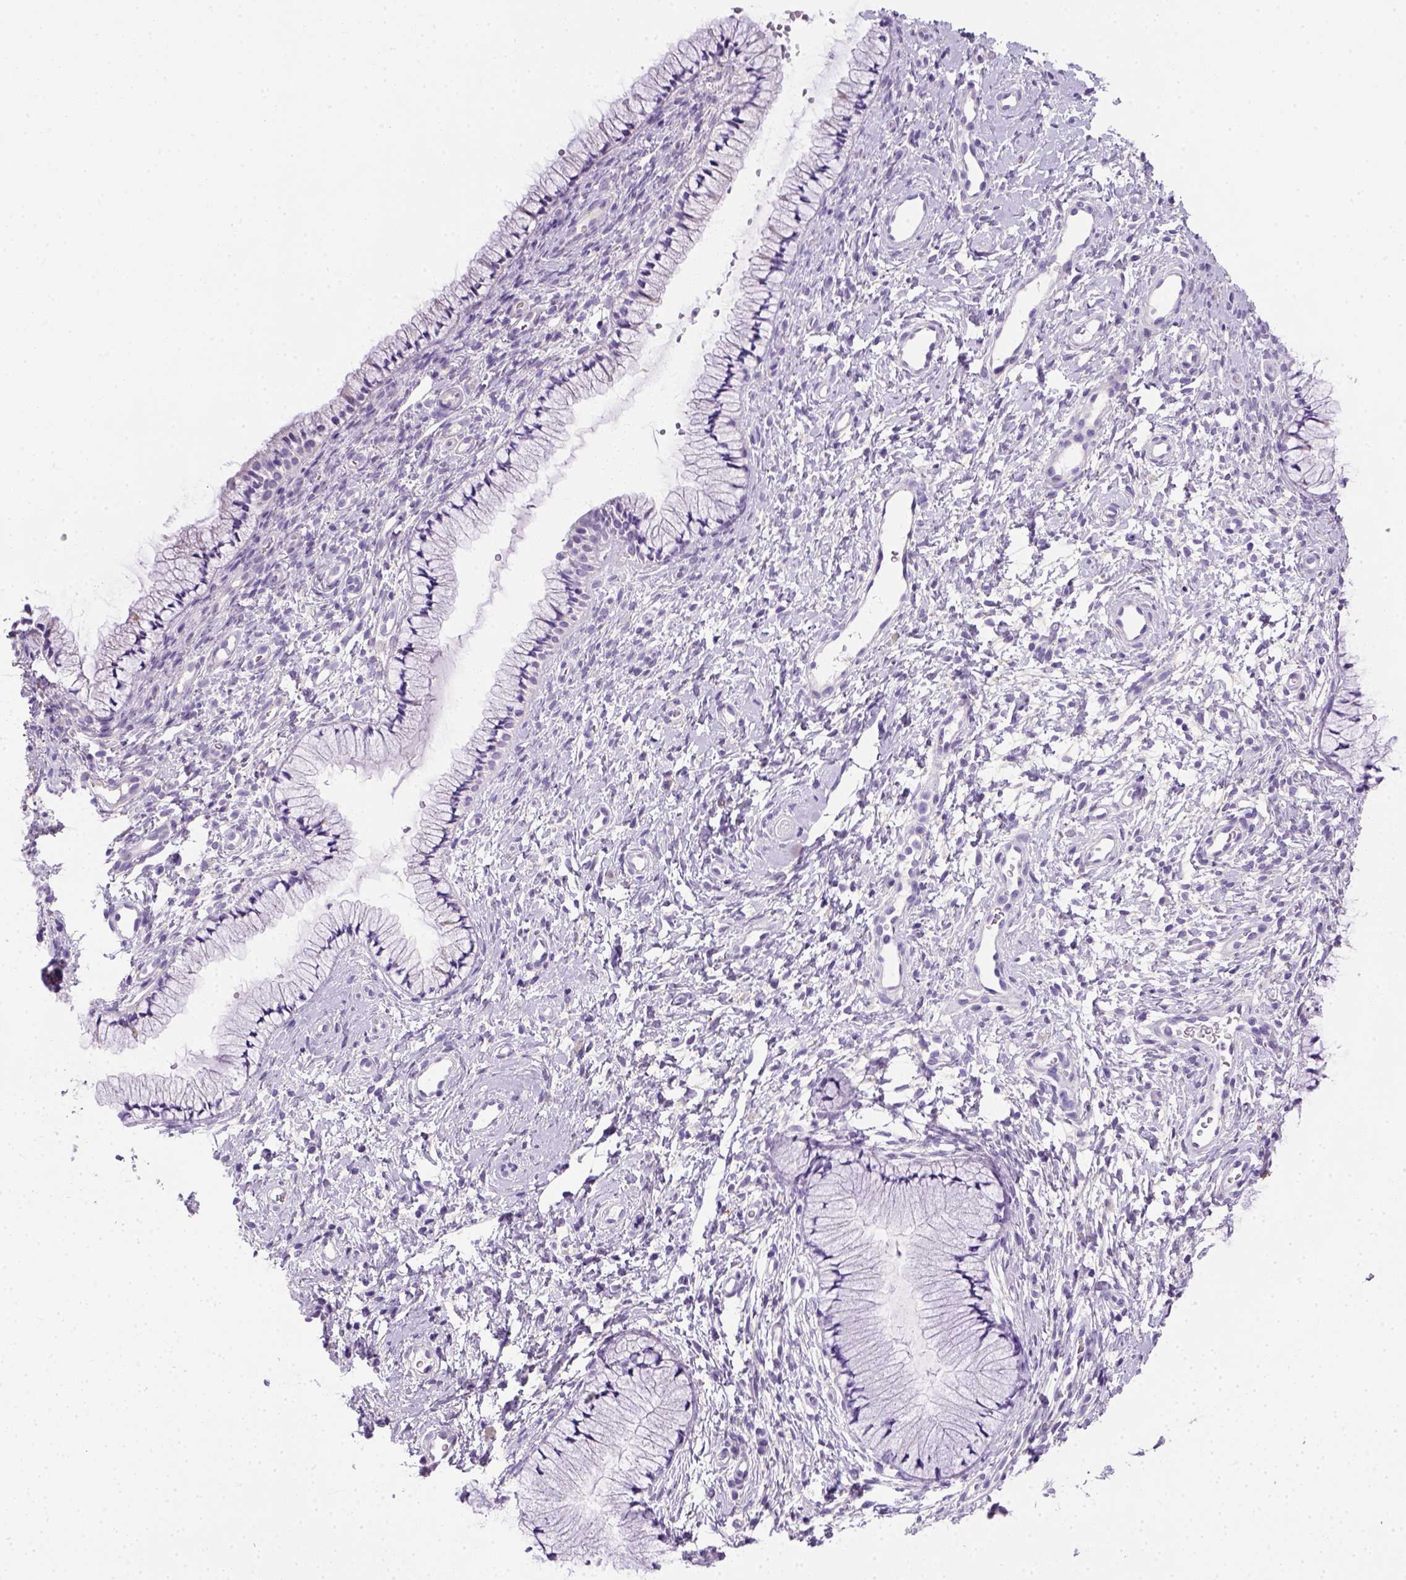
{"staining": {"intensity": "negative", "quantity": "none", "location": "none"}, "tissue": "cervix", "cell_type": "Glandular cells", "image_type": "normal", "snomed": [{"axis": "morphology", "description": "Normal tissue, NOS"}, {"axis": "topography", "description": "Cervix"}], "caption": "Immunohistochemistry histopathology image of unremarkable cervix: cervix stained with DAB (3,3'-diaminobenzidine) exhibits no significant protein positivity in glandular cells.", "gene": "KRT71", "patient": {"sex": "female", "age": 36}}